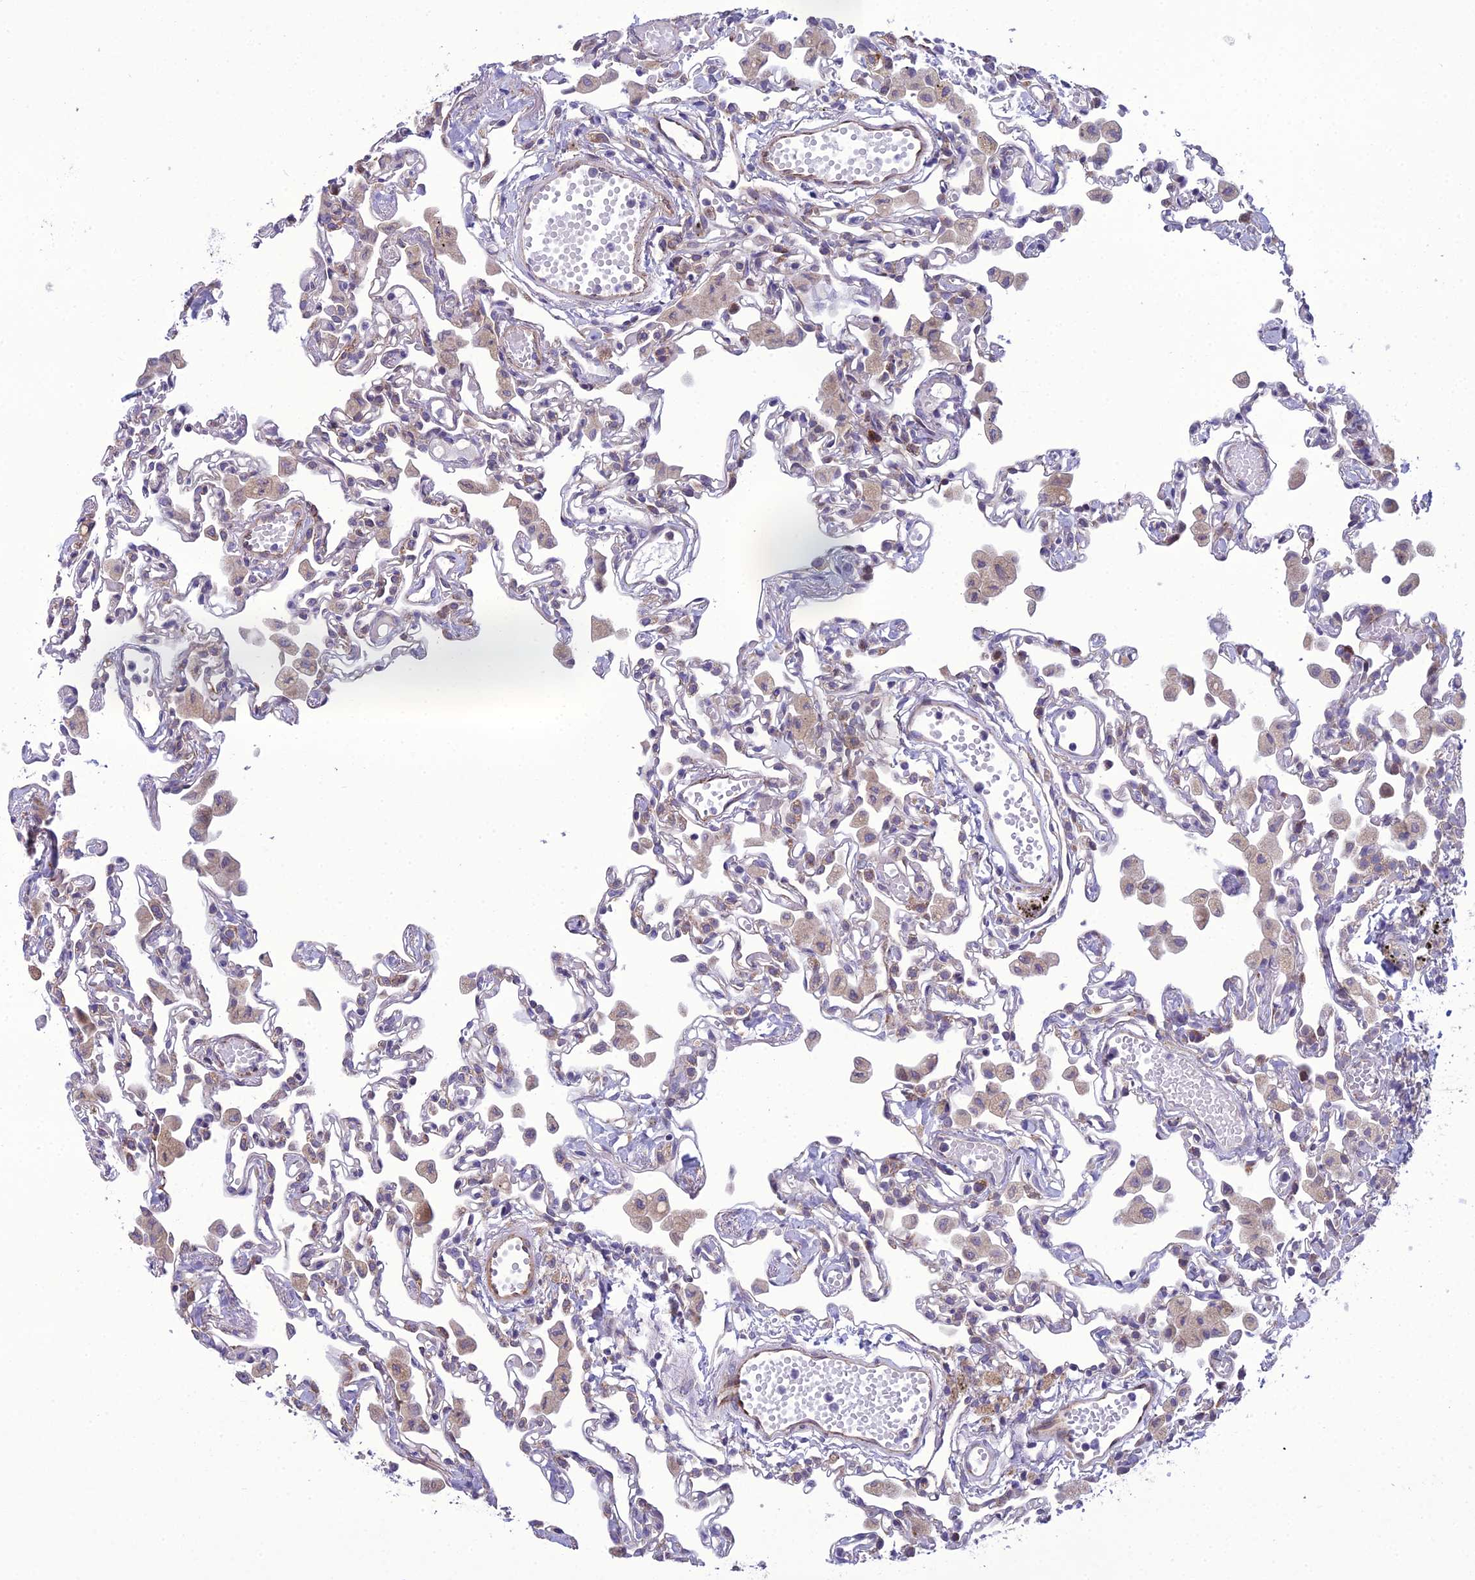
{"staining": {"intensity": "weak", "quantity": "<25%", "location": "cytoplasmic/membranous"}, "tissue": "lung", "cell_type": "Alveolar cells", "image_type": "normal", "snomed": [{"axis": "morphology", "description": "Normal tissue, NOS"}, {"axis": "topography", "description": "Bronchus"}, {"axis": "topography", "description": "Lung"}], "caption": "Immunohistochemical staining of normal human lung demonstrates no significant expression in alveolar cells. (IHC, brightfield microscopy, high magnification).", "gene": "NODAL", "patient": {"sex": "female", "age": 49}}